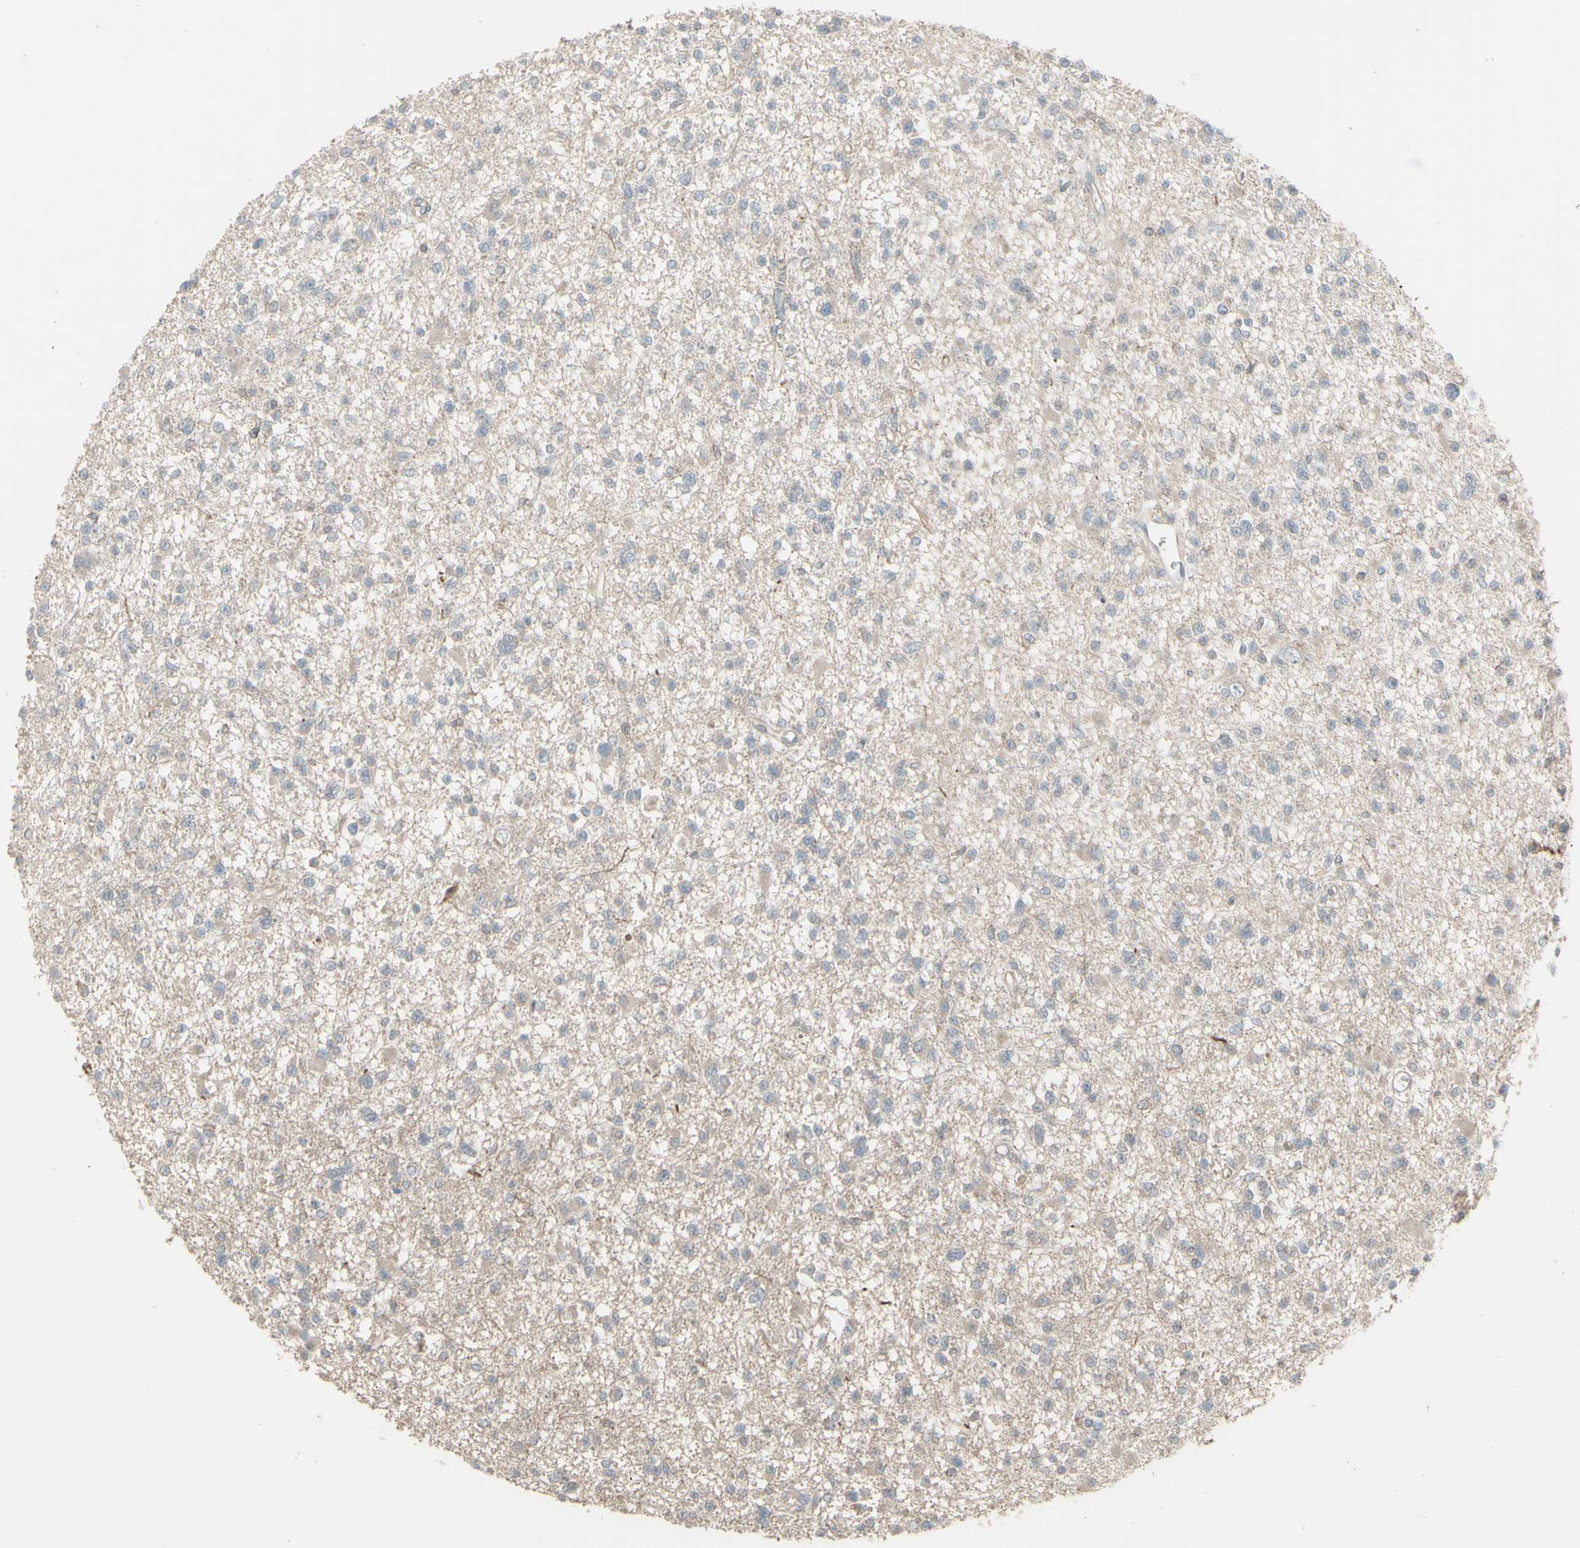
{"staining": {"intensity": "negative", "quantity": "none", "location": "none"}, "tissue": "glioma", "cell_type": "Tumor cells", "image_type": "cancer", "snomed": [{"axis": "morphology", "description": "Glioma, malignant, Low grade"}, {"axis": "topography", "description": "Brain"}], "caption": "Immunohistochemical staining of malignant low-grade glioma exhibits no significant staining in tumor cells.", "gene": "CSK", "patient": {"sex": "female", "age": 22}}